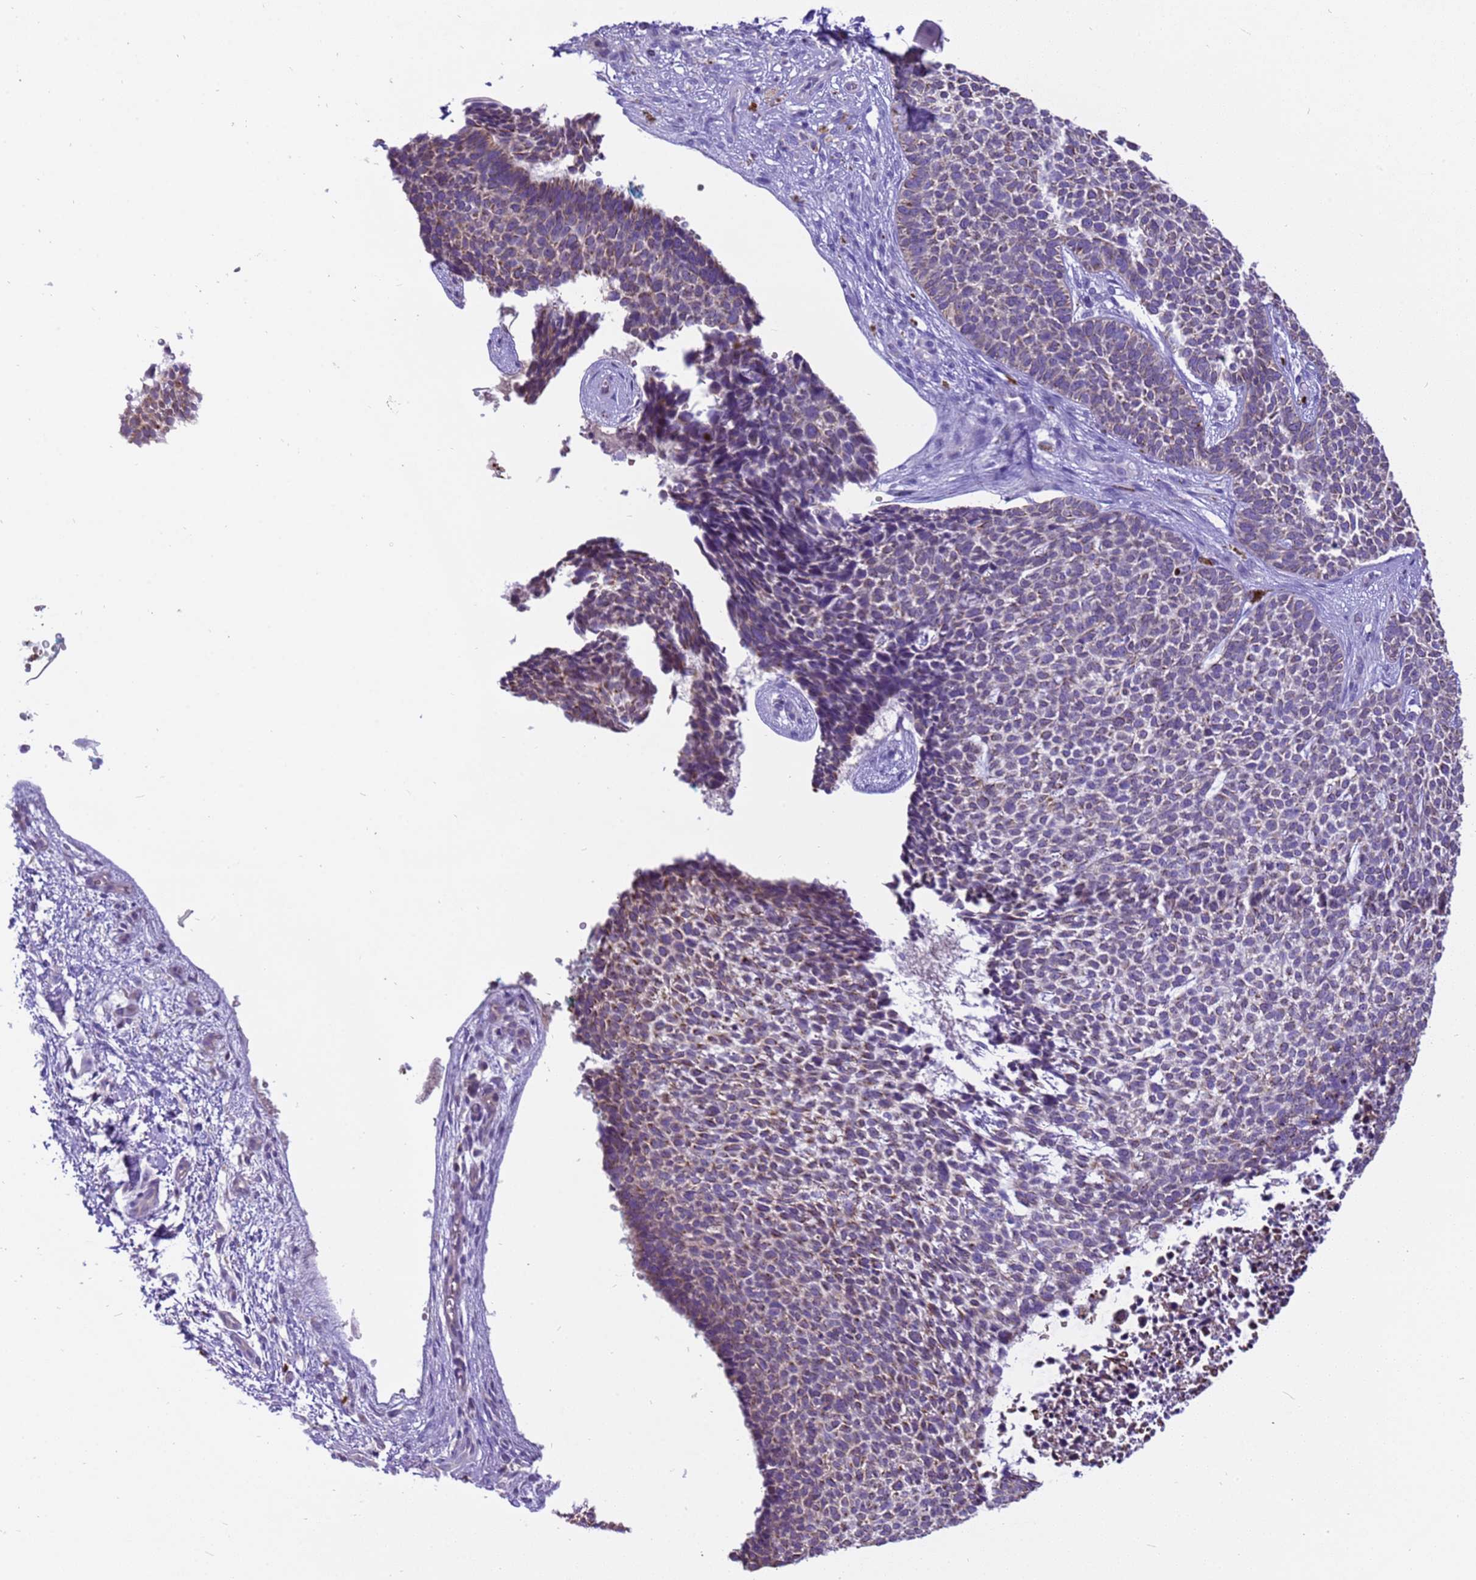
{"staining": {"intensity": "weak", "quantity": "<25%", "location": "cytoplasmic/membranous"}, "tissue": "skin cancer", "cell_type": "Tumor cells", "image_type": "cancer", "snomed": [{"axis": "morphology", "description": "Basal cell carcinoma"}, {"axis": "topography", "description": "Skin"}], "caption": "A photomicrograph of skin cancer (basal cell carcinoma) stained for a protein reveals no brown staining in tumor cells. (DAB (3,3'-diaminobenzidine) immunohistochemistry visualized using brightfield microscopy, high magnification).", "gene": "PIEZO2", "patient": {"sex": "female", "age": 84}}